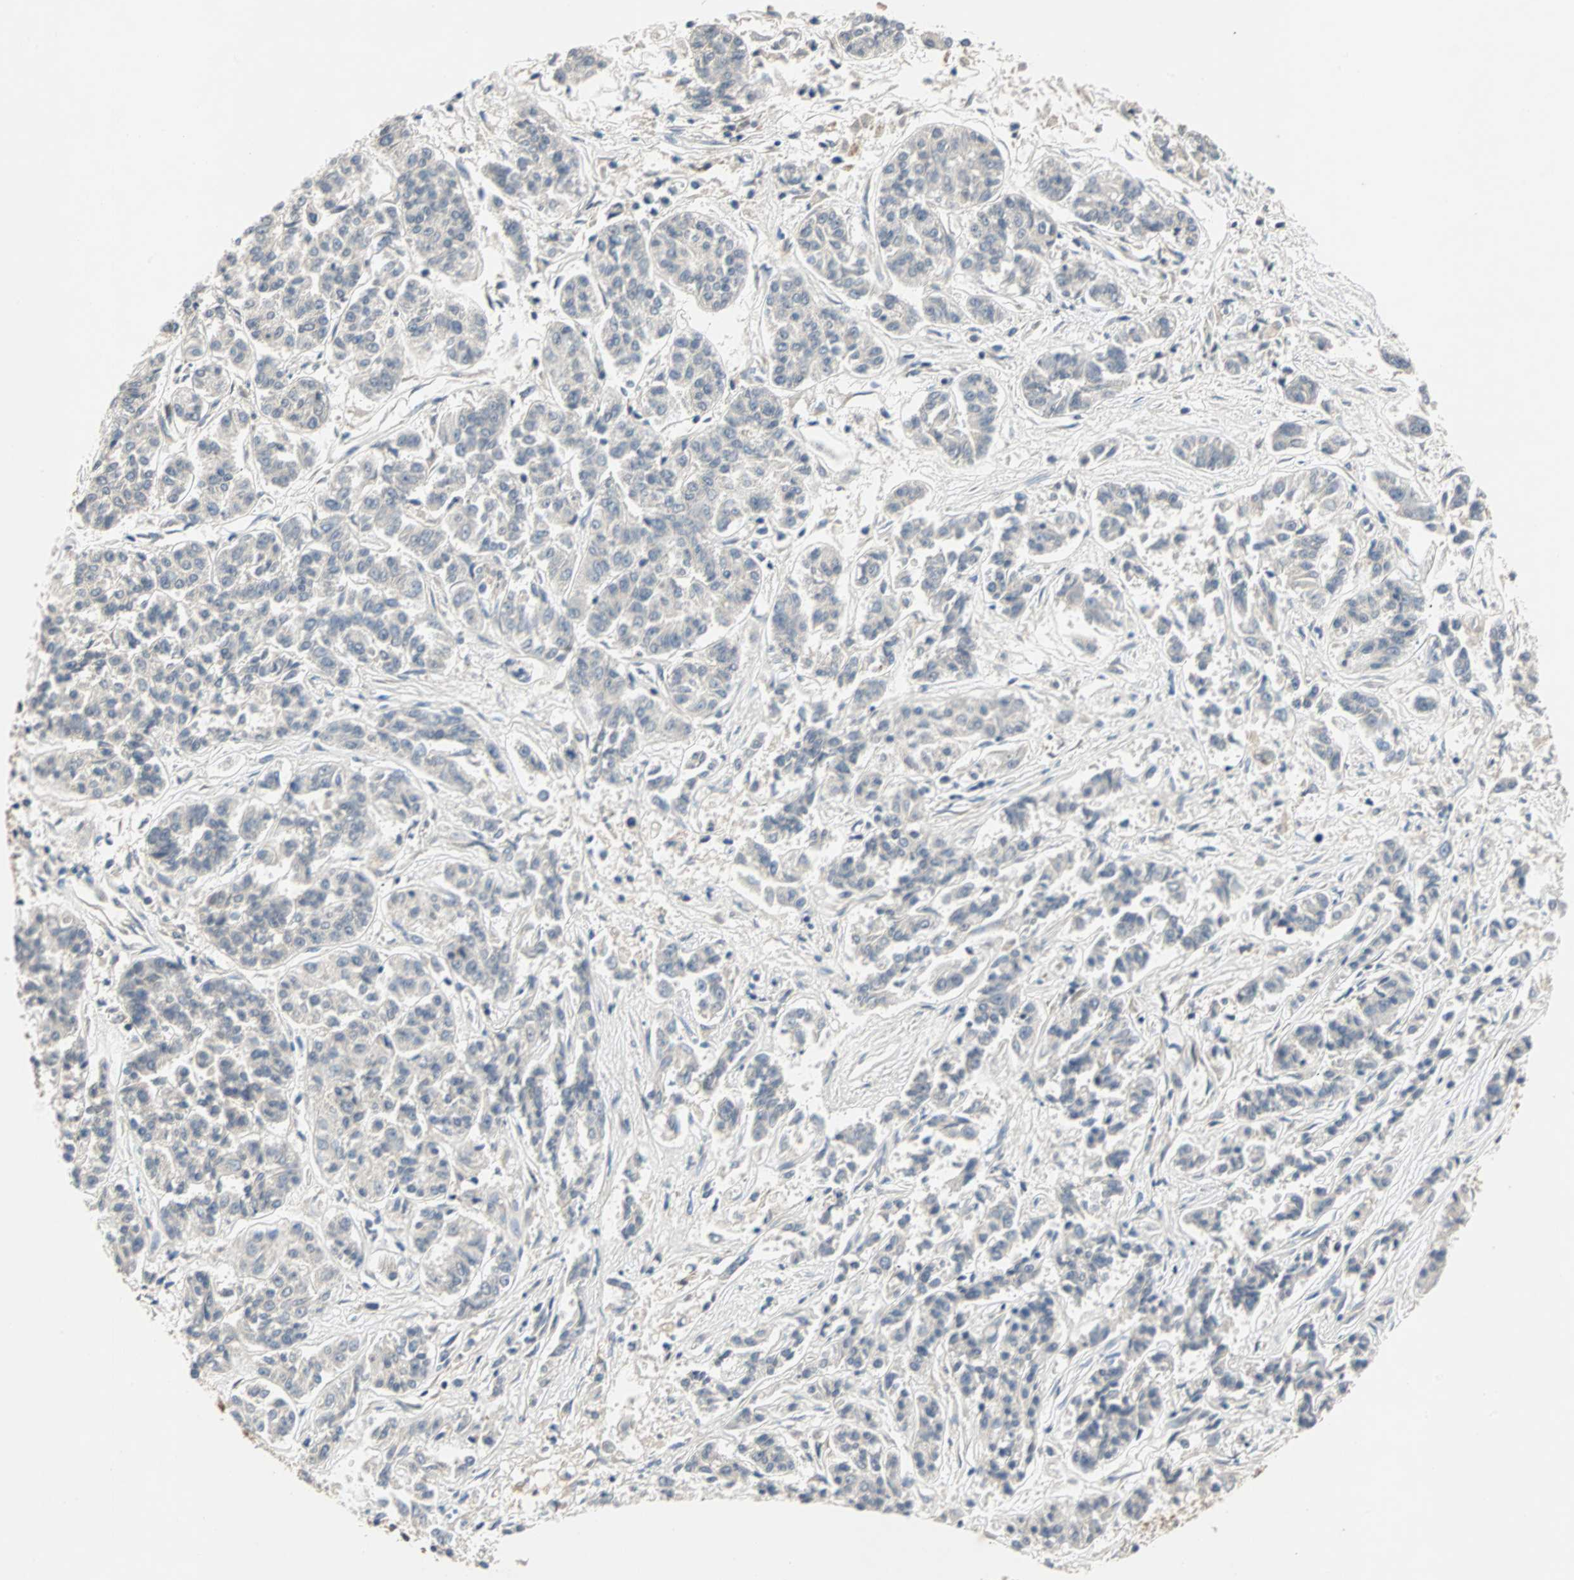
{"staining": {"intensity": "negative", "quantity": "none", "location": "none"}, "tissue": "lung cancer", "cell_type": "Tumor cells", "image_type": "cancer", "snomed": [{"axis": "morphology", "description": "Adenocarcinoma, NOS"}, {"axis": "topography", "description": "Lung"}], "caption": "Immunohistochemistry photomicrograph of lung cancer (adenocarcinoma) stained for a protein (brown), which reveals no expression in tumor cells.", "gene": "MAP4K1", "patient": {"sex": "male", "age": 84}}